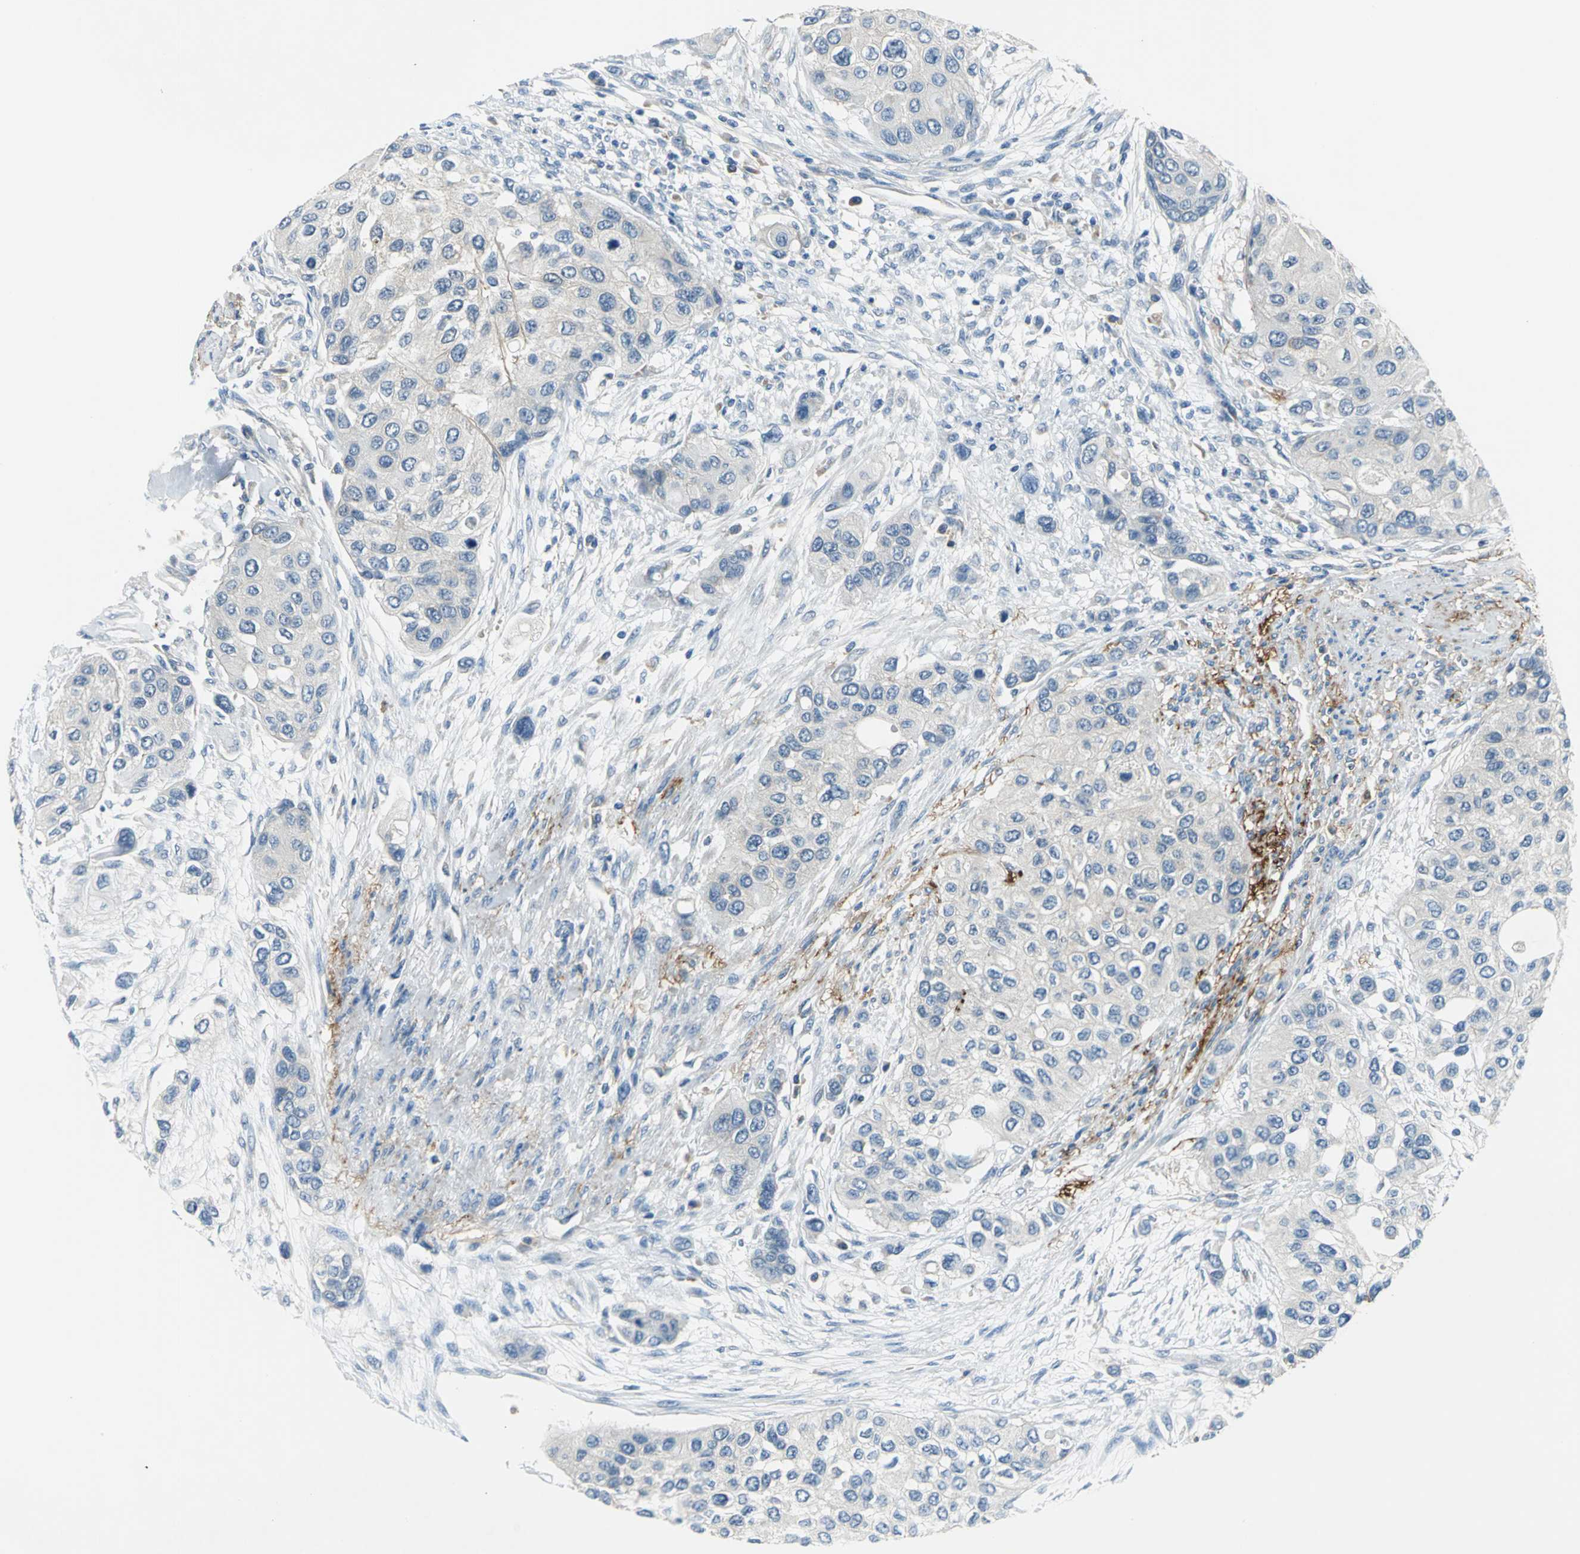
{"staining": {"intensity": "negative", "quantity": "none", "location": "none"}, "tissue": "urothelial cancer", "cell_type": "Tumor cells", "image_type": "cancer", "snomed": [{"axis": "morphology", "description": "Urothelial carcinoma, High grade"}, {"axis": "topography", "description": "Urinary bladder"}], "caption": "Immunohistochemistry image of neoplastic tissue: human urothelial cancer stained with DAB (3,3'-diaminobenzidine) demonstrates no significant protein positivity in tumor cells.", "gene": "SLC16A7", "patient": {"sex": "female", "age": 56}}